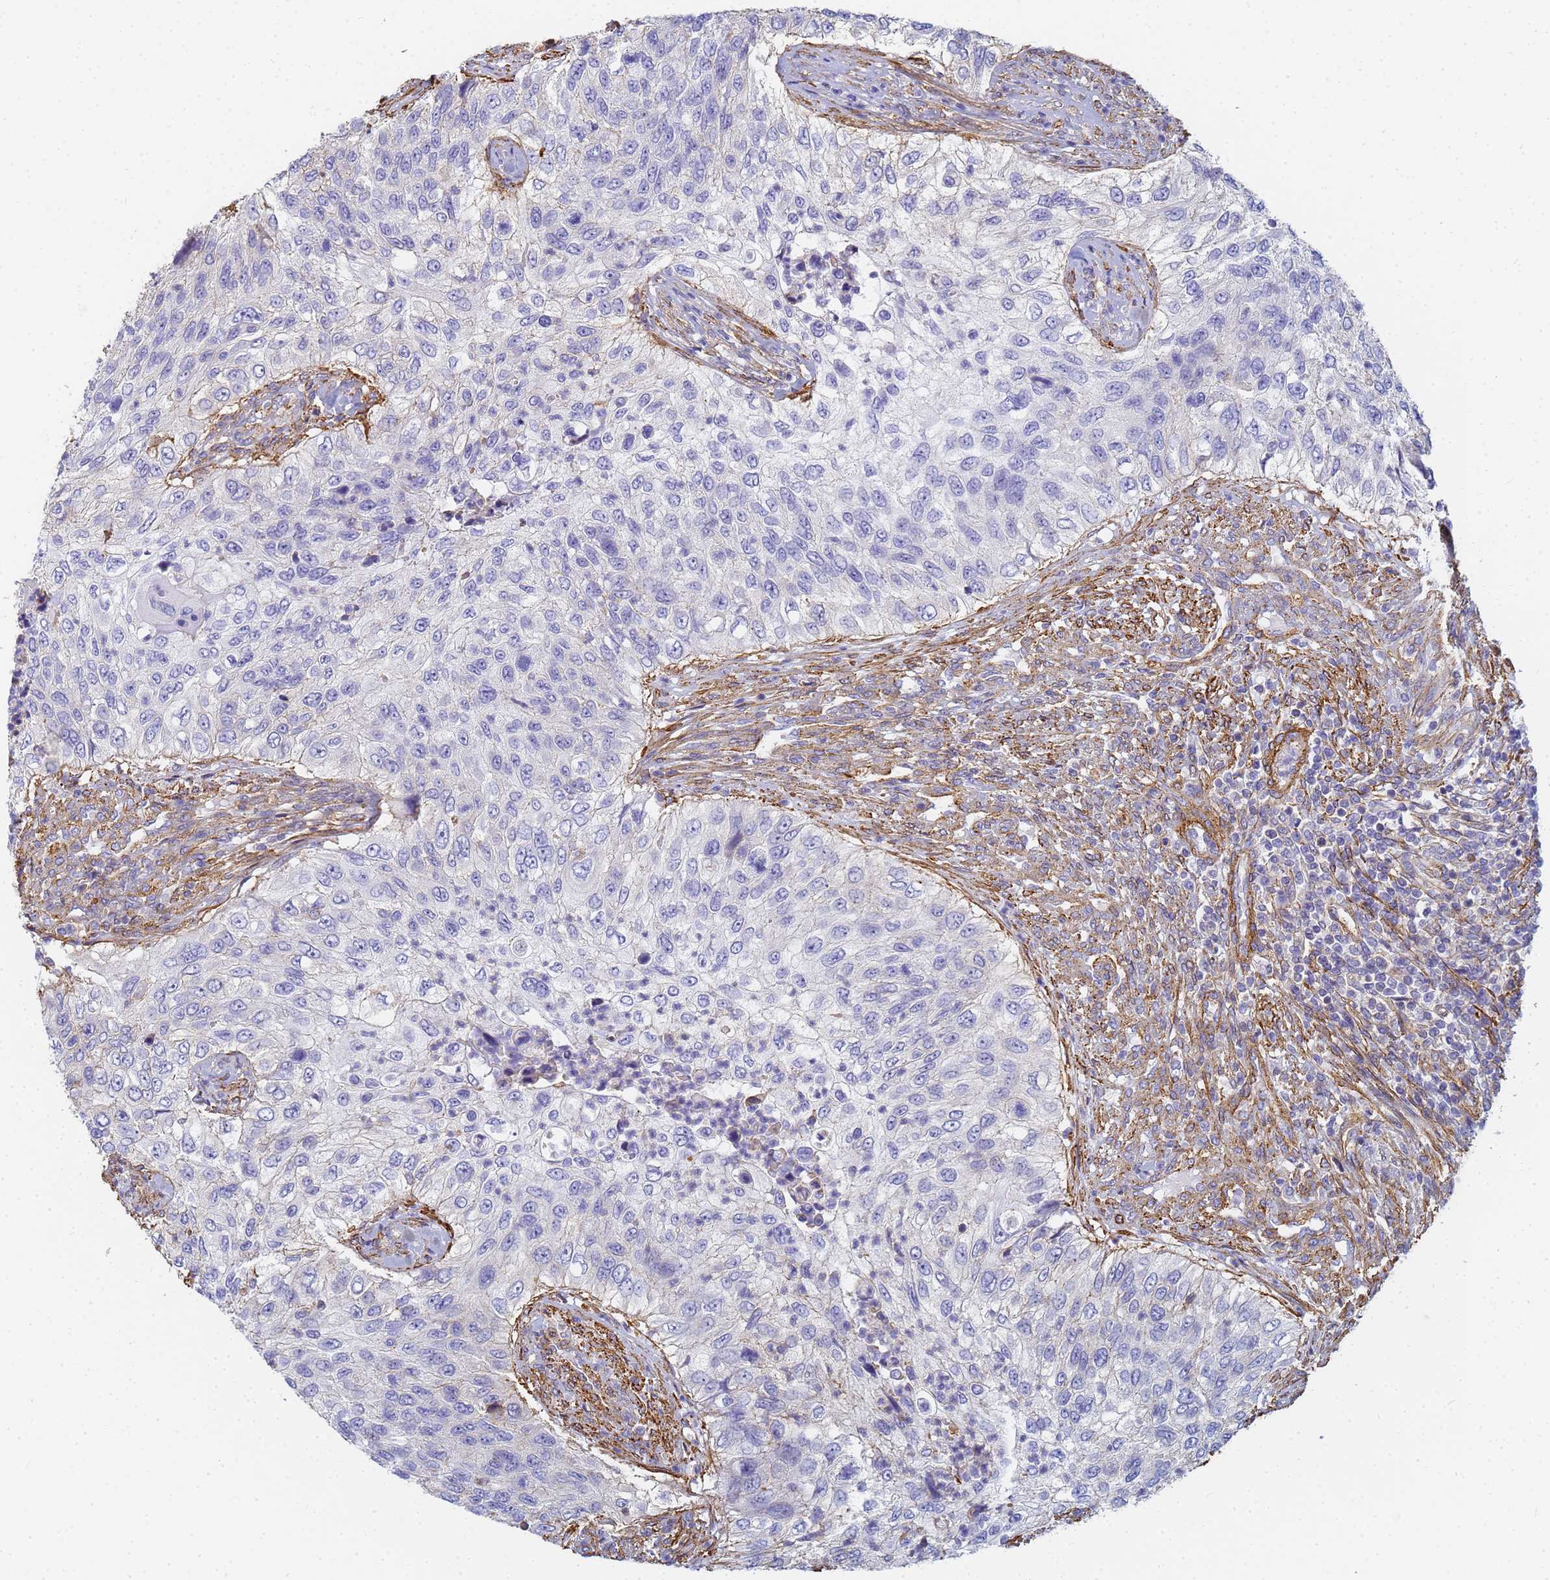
{"staining": {"intensity": "negative", "quantity": "none", "location": "none"}, "tissue": "urothelial cancer", "cell_type": "Tumor cells", "image_type": "cancer", "snomed": [{"axis": "morphology", "description": "Urothelial carcinoma, High grade"}, {"axis": "topography", "description": "Urinary bladder"}], "caption": "Human urothelial cancer stained for a protein using immunohistochemistry exhibits no expression in tumor cells.", "gene": "TPM1", "patient": {"sex": "female", "age": 60}}